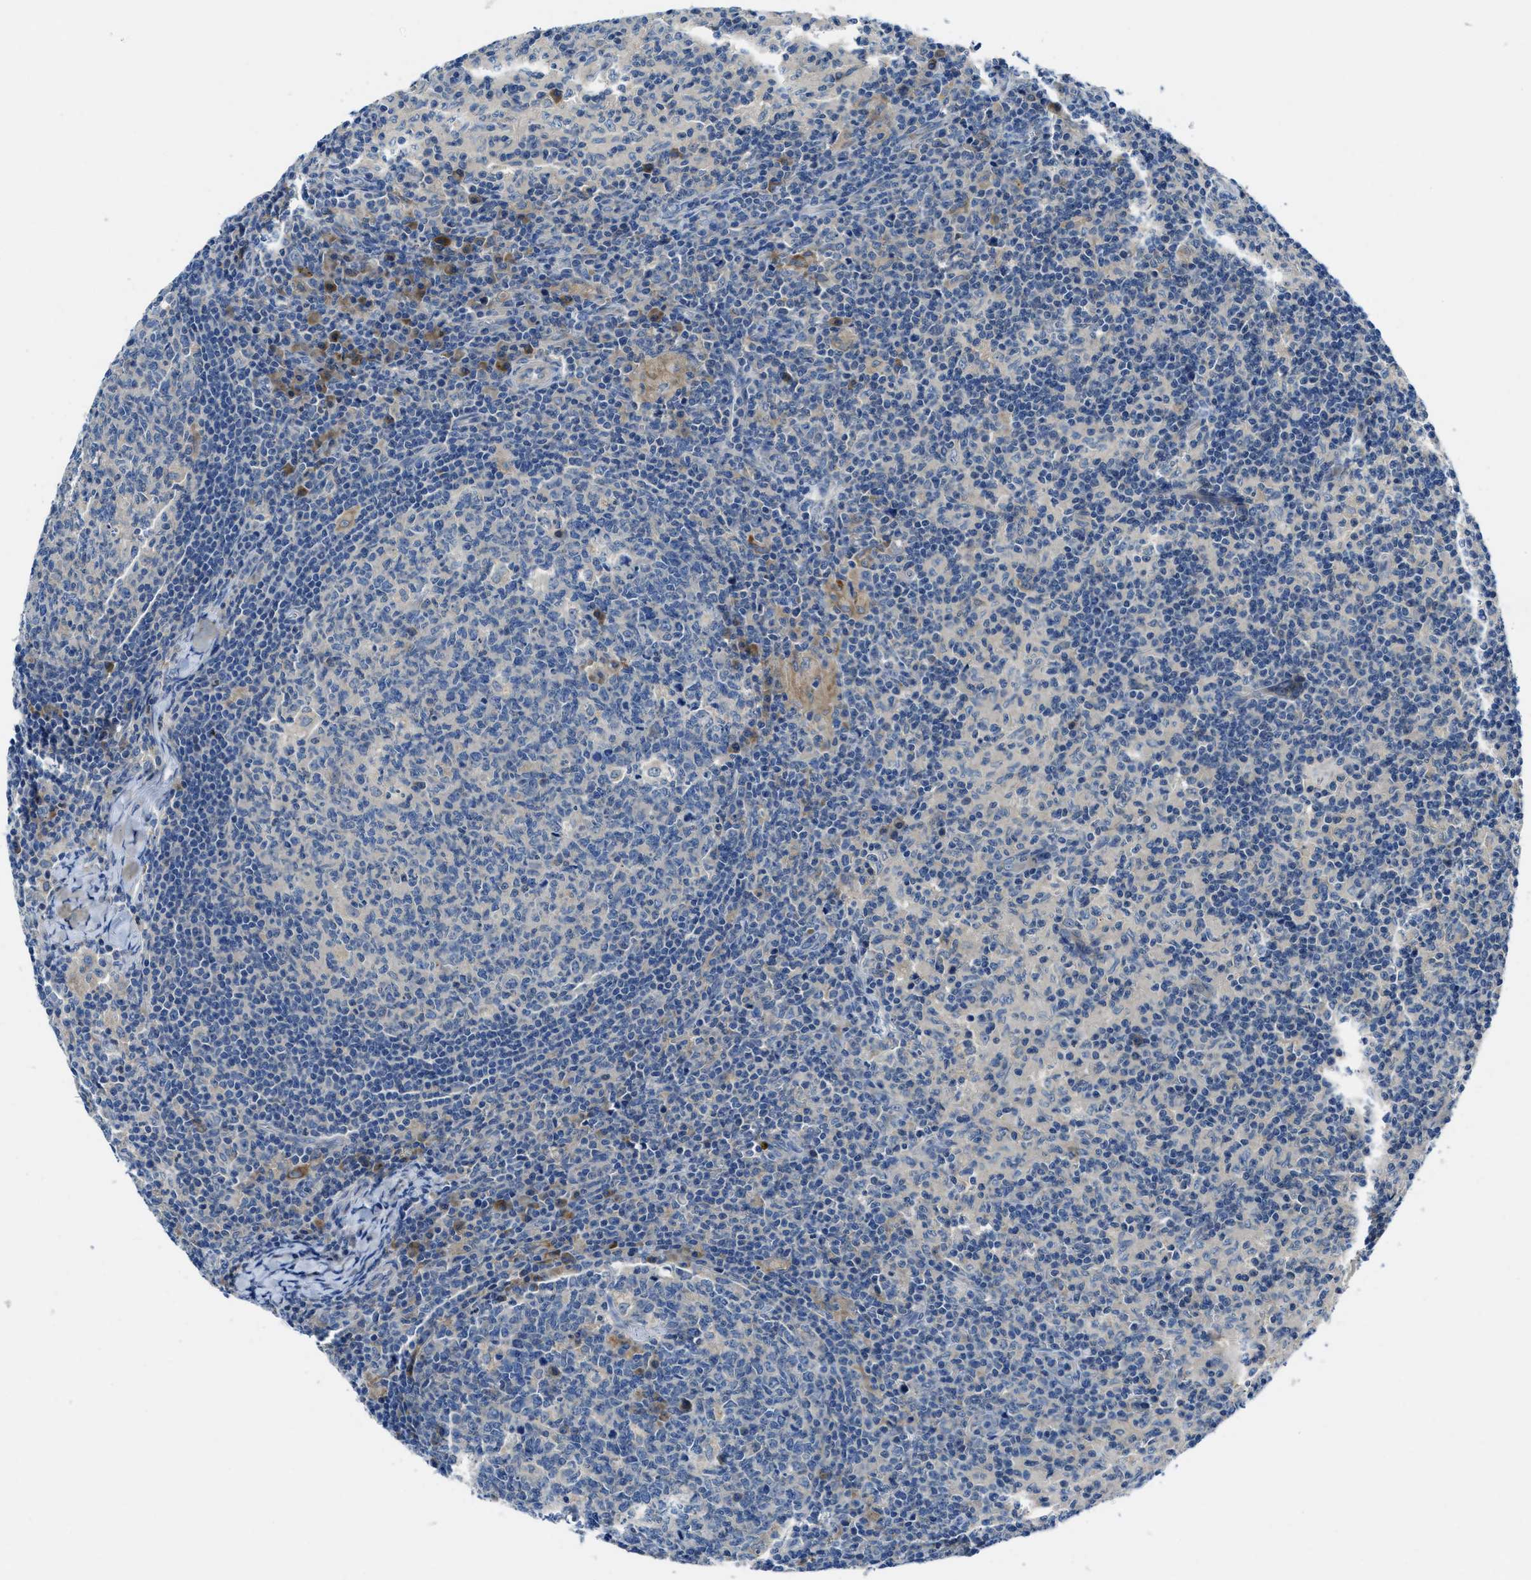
{"staining": {"intensity": "negative", "quantity": "none", "location": "none"}, "tissue": "lymph node", "cell_type": "Germinal center cells", "image_type": "normal", "snomed": [{"axis": "morphology", "description": "Normal tissue, NOS"}, {"axis": "morphology", "description": "Inflammation, NOS"}, {"axis": "topography", "description": "Lymph node"}], "caption": "Germinal center cells are negative for brown protein staining in normal lymph node. The staining was performed using DAB (3,3'-diaminobenzidine) to visualize the protein expression in brown, while the nuclei were stained in blue with hematoxylin (Magnification: 20x).", "gene": "MAP3K20", "patient": {"sex": "male", "age": 55}}